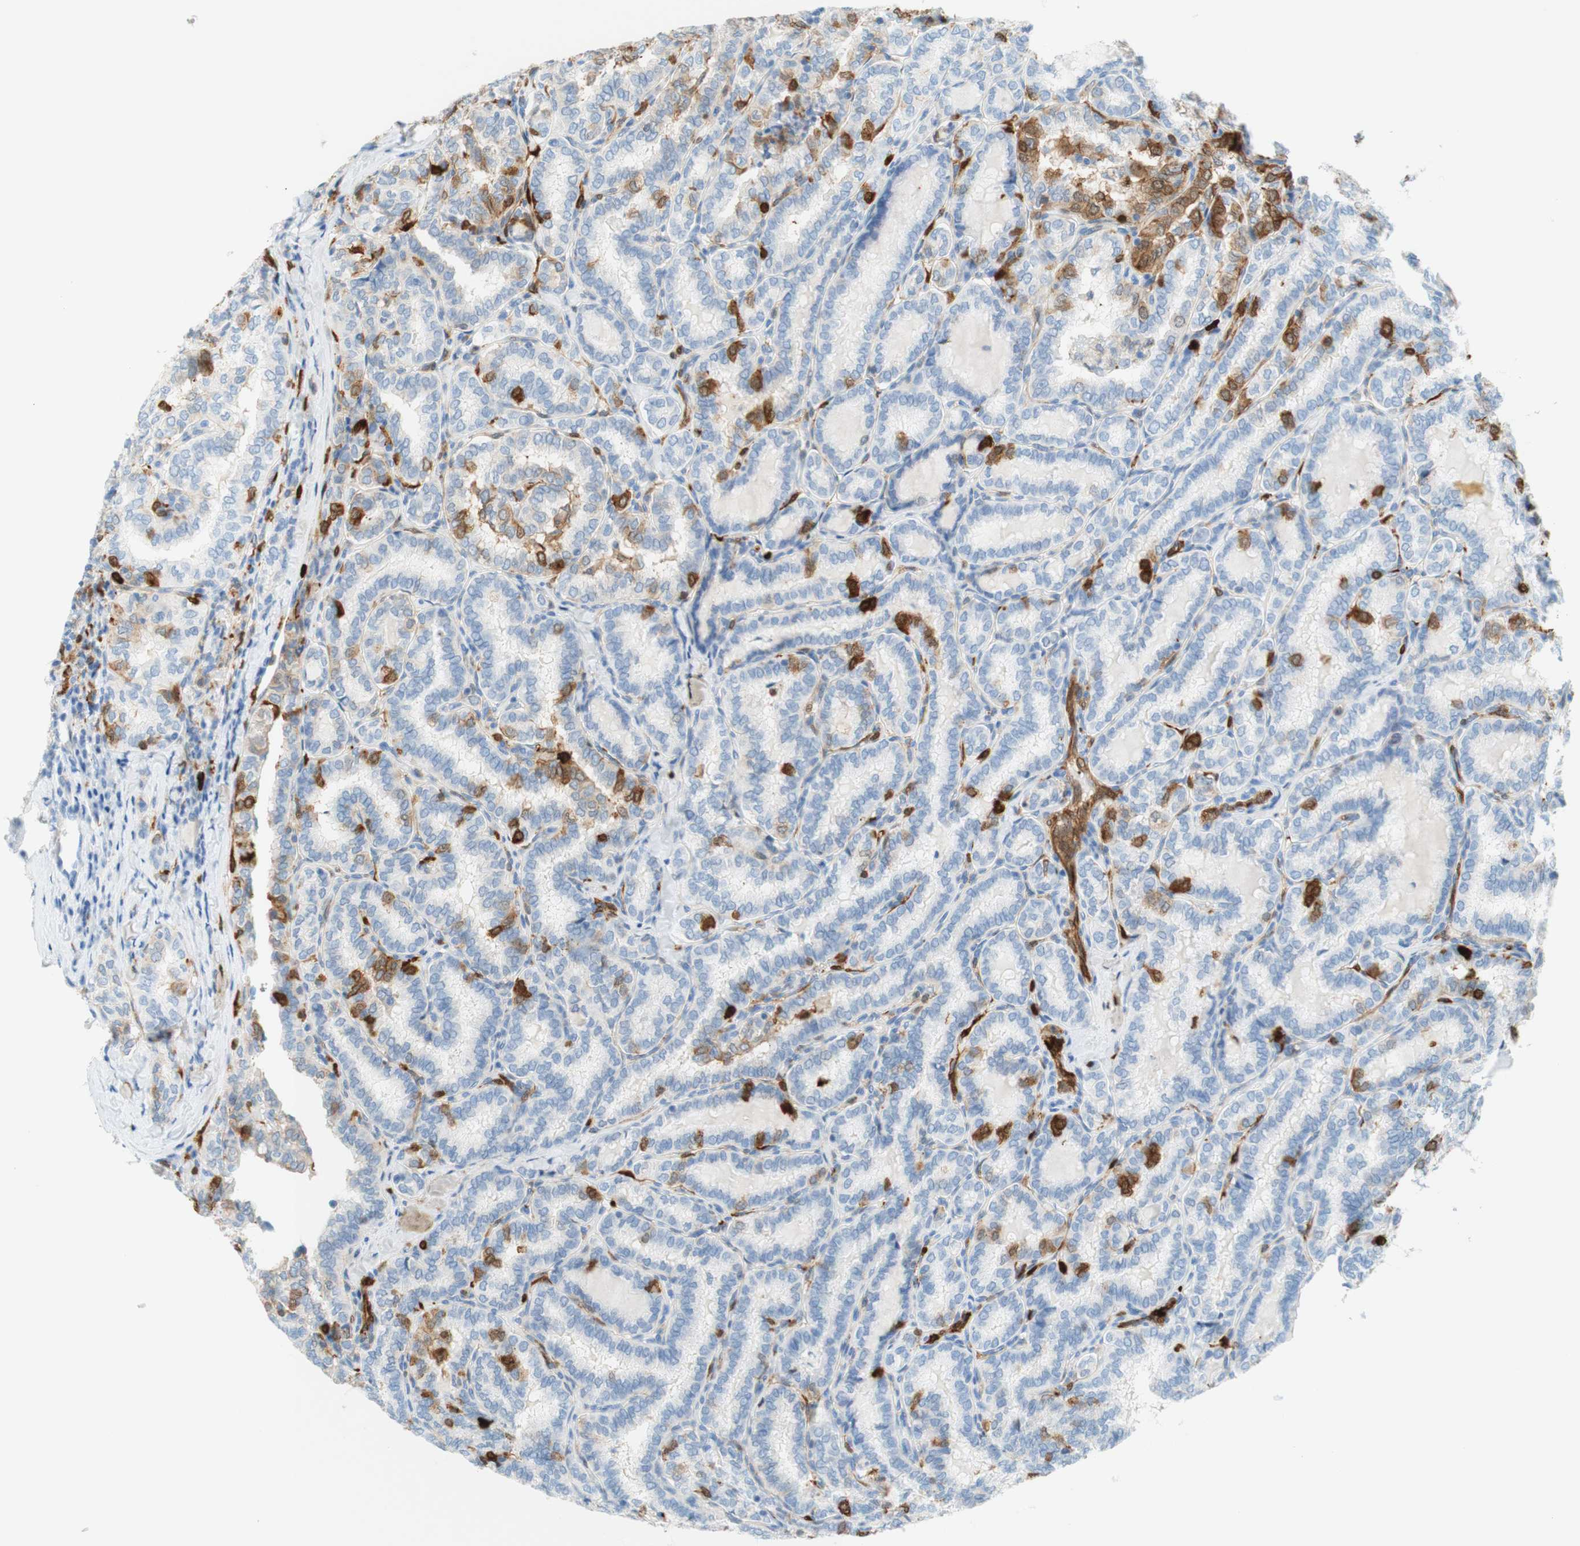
{"staining": {"intensity": "strong", "quantity": "<25%", "location": "cytoplasmic/membranous"}, "tissue": "thyroid cancer", "cell_type": "Tumor cells", "image_type": "cancer", "snomed": [{"axis": "morphology", "description": "Normal tissue, NOS"}, {"axis": "morphology", "description": "Papillary adenocarcinoma, NOS"}, {"axis": "topography", "description": "Thyroid gland"}], "caption": "This micrograph demonstrates papillary adenocarcinoma (thyroid) stained with immunohistochemistry to label a protein in brown. The cytoplasmic/membranous of tumor cells show strong positivity for the protein. Nuclei are counter-stained blue.", "gene": "STMN1", "patient": {"sex": "female", "age": 30}}